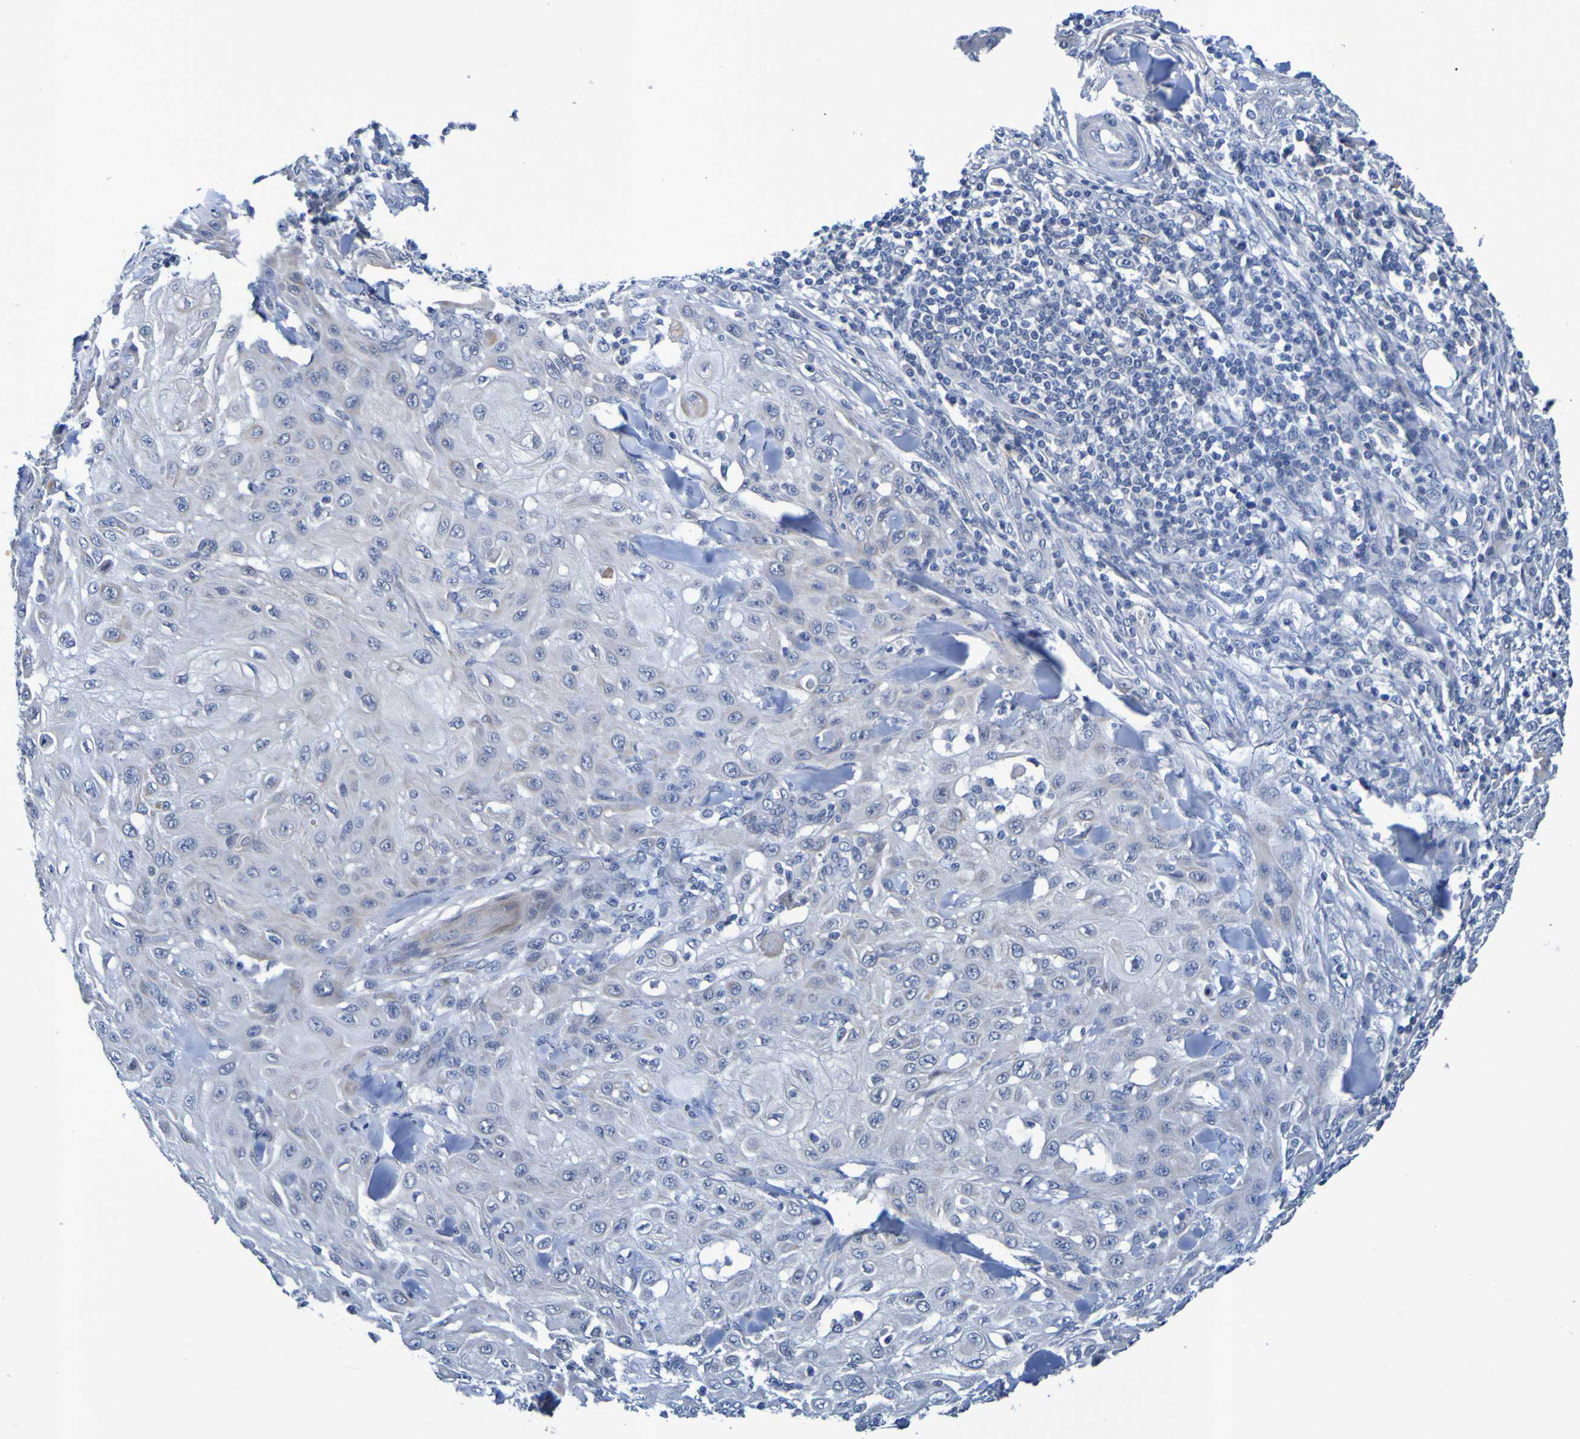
{"staining": {"intensity": "weak", "quantity": "<25%", "location": "cytoplasmic/membranous"}, "tissue": "skin cancer", "cell_type": "Tumor cells", "image_type": "cancer", "snomed": [{"axis": "morphology", "description": "Squamous cell carcinoma, NOS"}, {"axis": "topography", "description": "Skin"}], "caption": "High power microscopy micrograph of an immunohistochemistry photomicrograph of squamous cell carcinoma (skin), revealing no significant positivity in tumor cells. Brightfield microscopy of IHC stained with DAB (brown) and hematoxylin (blue), captured at high magnification.", "gene": "VMA21", "patient": {"sex": "male", "age": 24}}